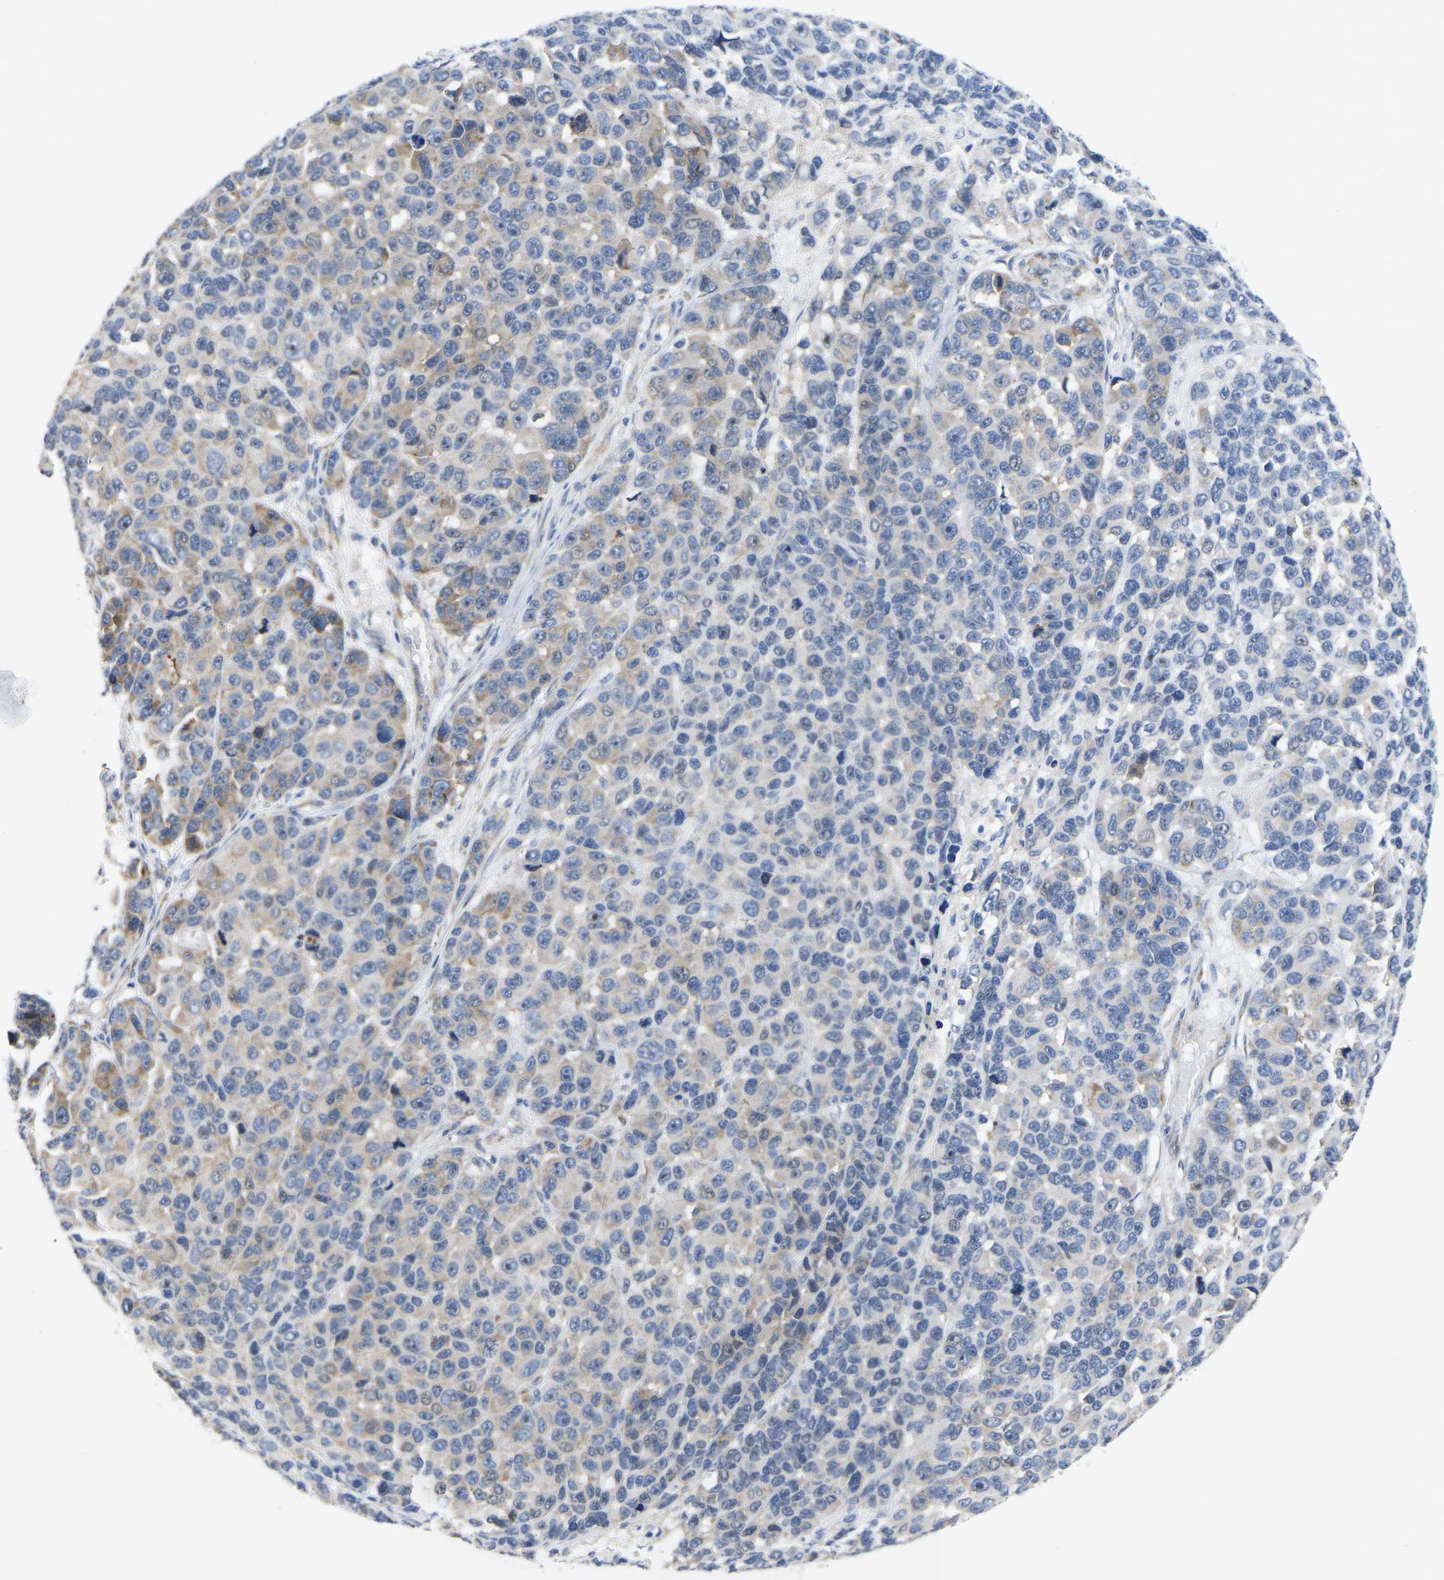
{"staining": {"intensity": "weak", "quantity": "<25%", "location": "cytoplasmic/membranous"}, "tissue": "melanoma", "cell_type": "Tumor cells", "image_type": "cancer", "snomed": [{"axis": "morphology", "description": "Malignant melanoma, NOS"}, {"axis": "topography", "description": "Skin"}], "caption": "IHC histopathology image of malignant melanoma stained for a protein (brown), which exhibits no staining in tumor cells.", "gene": "ABCA10", "patient": {"sex": "male", "age": 53}}